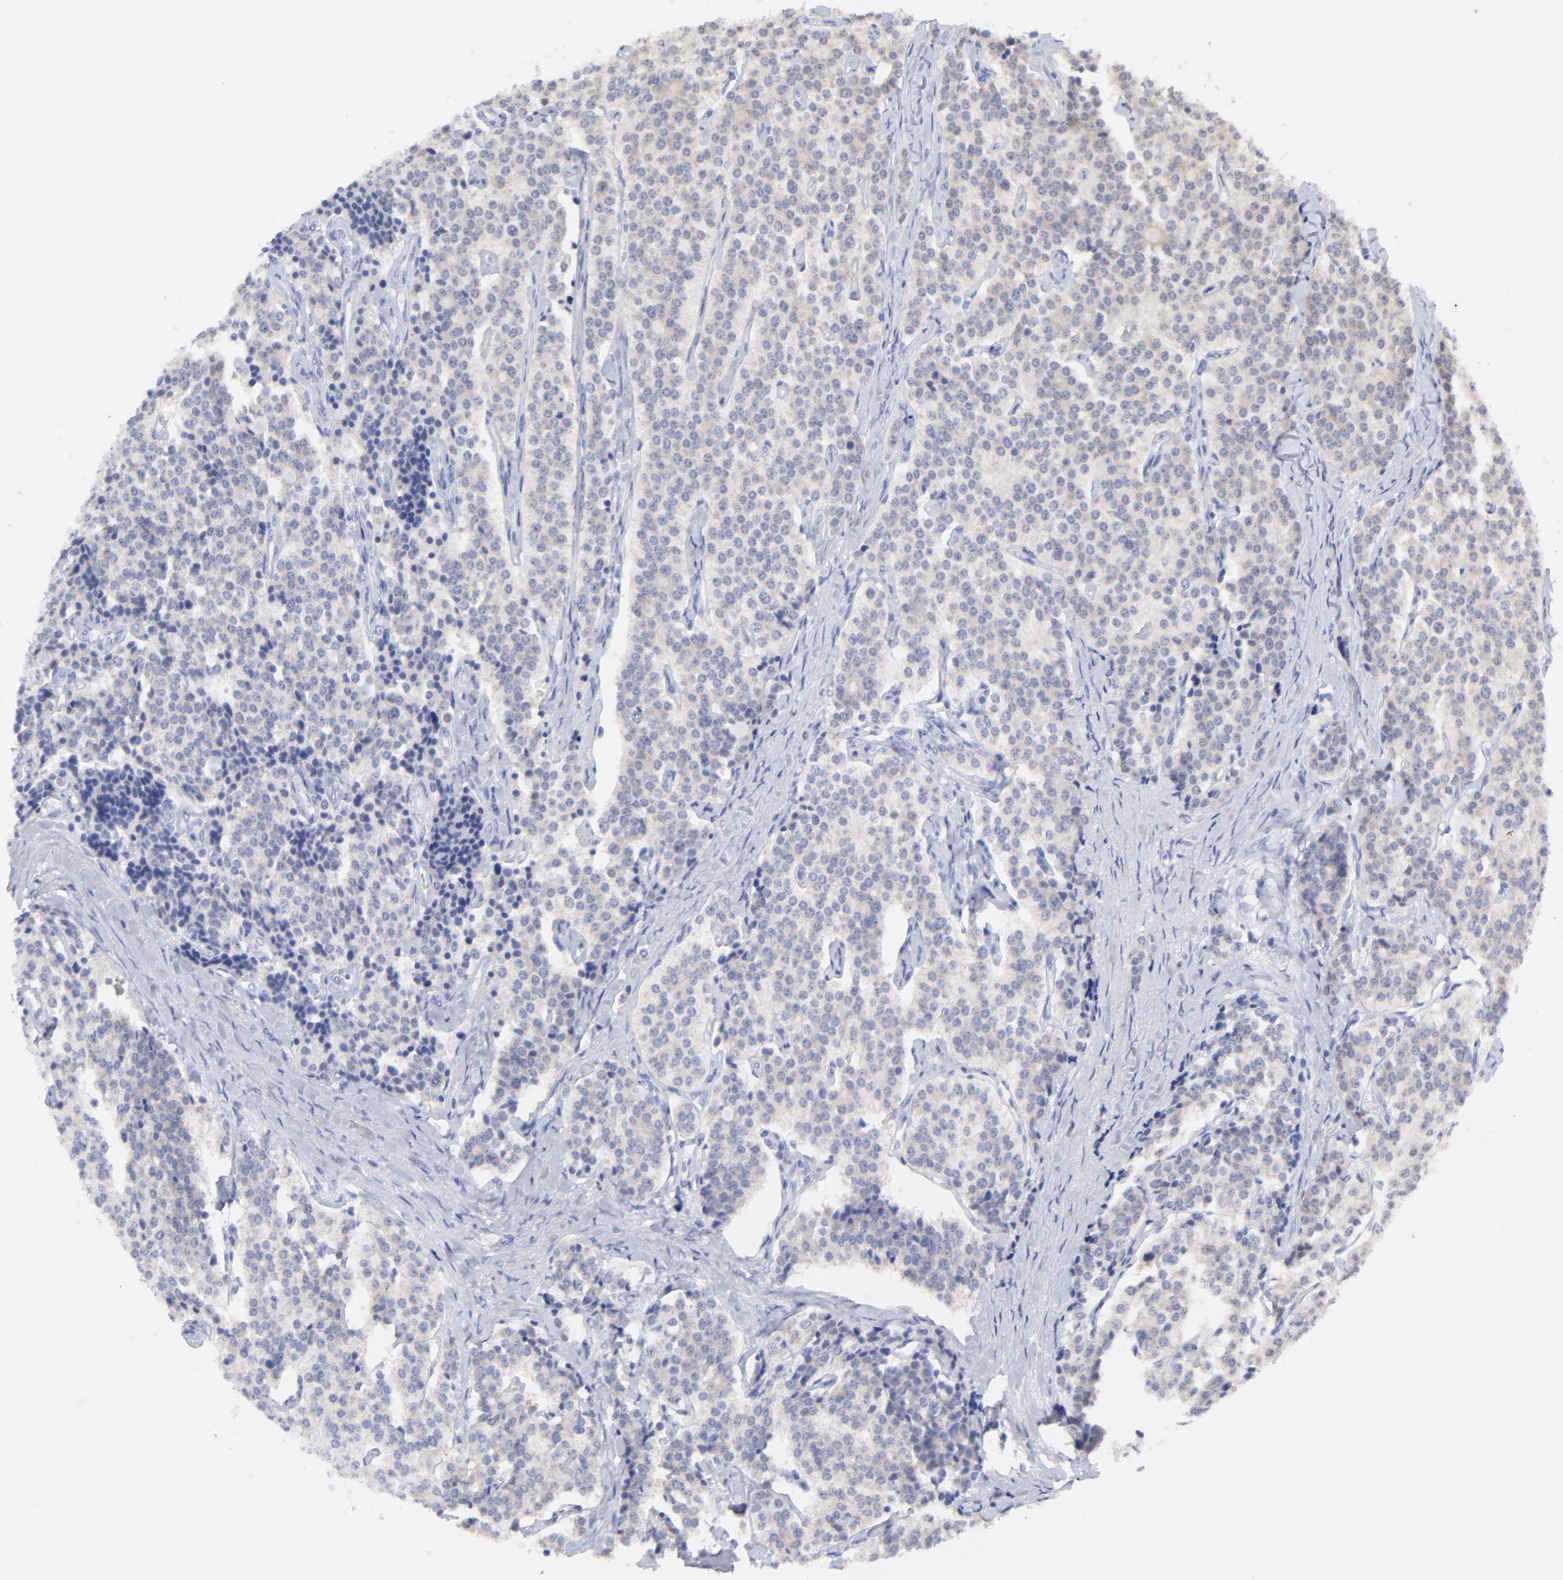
{"staining": {"intensity": "weak", "quantity": ">75%", "location": "cytoplasmic/membranous"}, "tissue": "carcinoid", "cell_type": "Tumor cells", "image_type": "cancer", "snomed": [{"axis": "morphology", "description": "Carcinoid, malignant, NOS"}, {"axis": "topography", "description": "Small intestine"}], "caption": "Carcinoid (malignant) was stained to show a protein in brown. There is low levels of weak cytoplasmic/membranous expression in about >75% of tumor cells.", "gene": "CFAP57", "patient": {"sex": "male", "age": 63}}